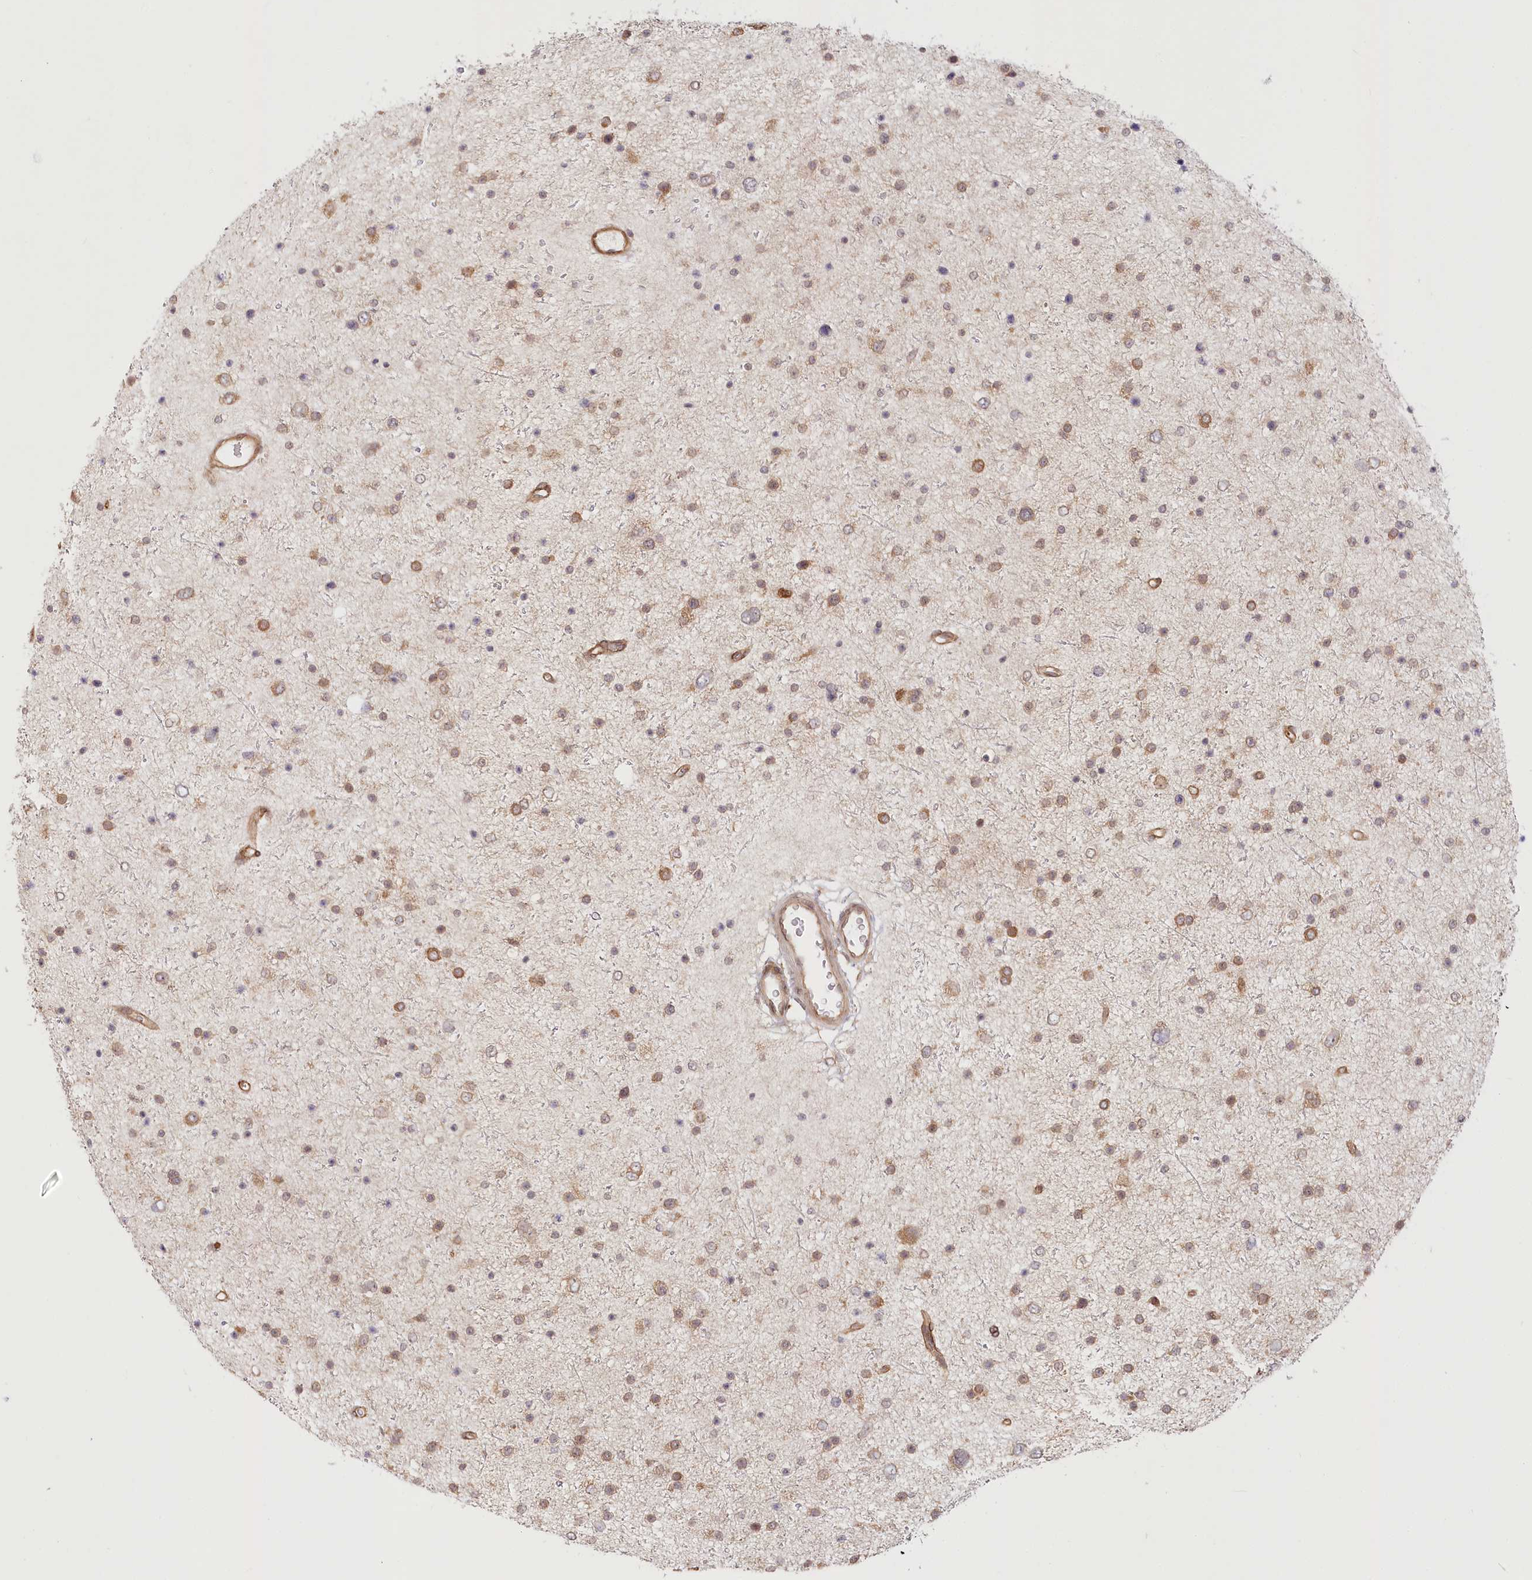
{"staining": {"intensity": "moderate", "quantity": "25%-75%", "location": "cytoplasmic/membranous"}, "tissue": "glioma", "cell_type": "Tumor cells", "image_type": "cancer", "snomed": [{"axis": "morphology", "description": "Glioma, malignant, Low grade"}, {"axis": "topography", "description": "Brain"}], "caption": "Immunohistochemical staining of human low-grade glioma (malignant) displays medium levels of moderate cytoplasmic/membranous staining in approximately 25%-75% of tumor cells. (brown staining indicates protein expression, while blue staining denotes nuclei).", "gene": "CEP70", "patient": {"sex": "female", "age": 37}}